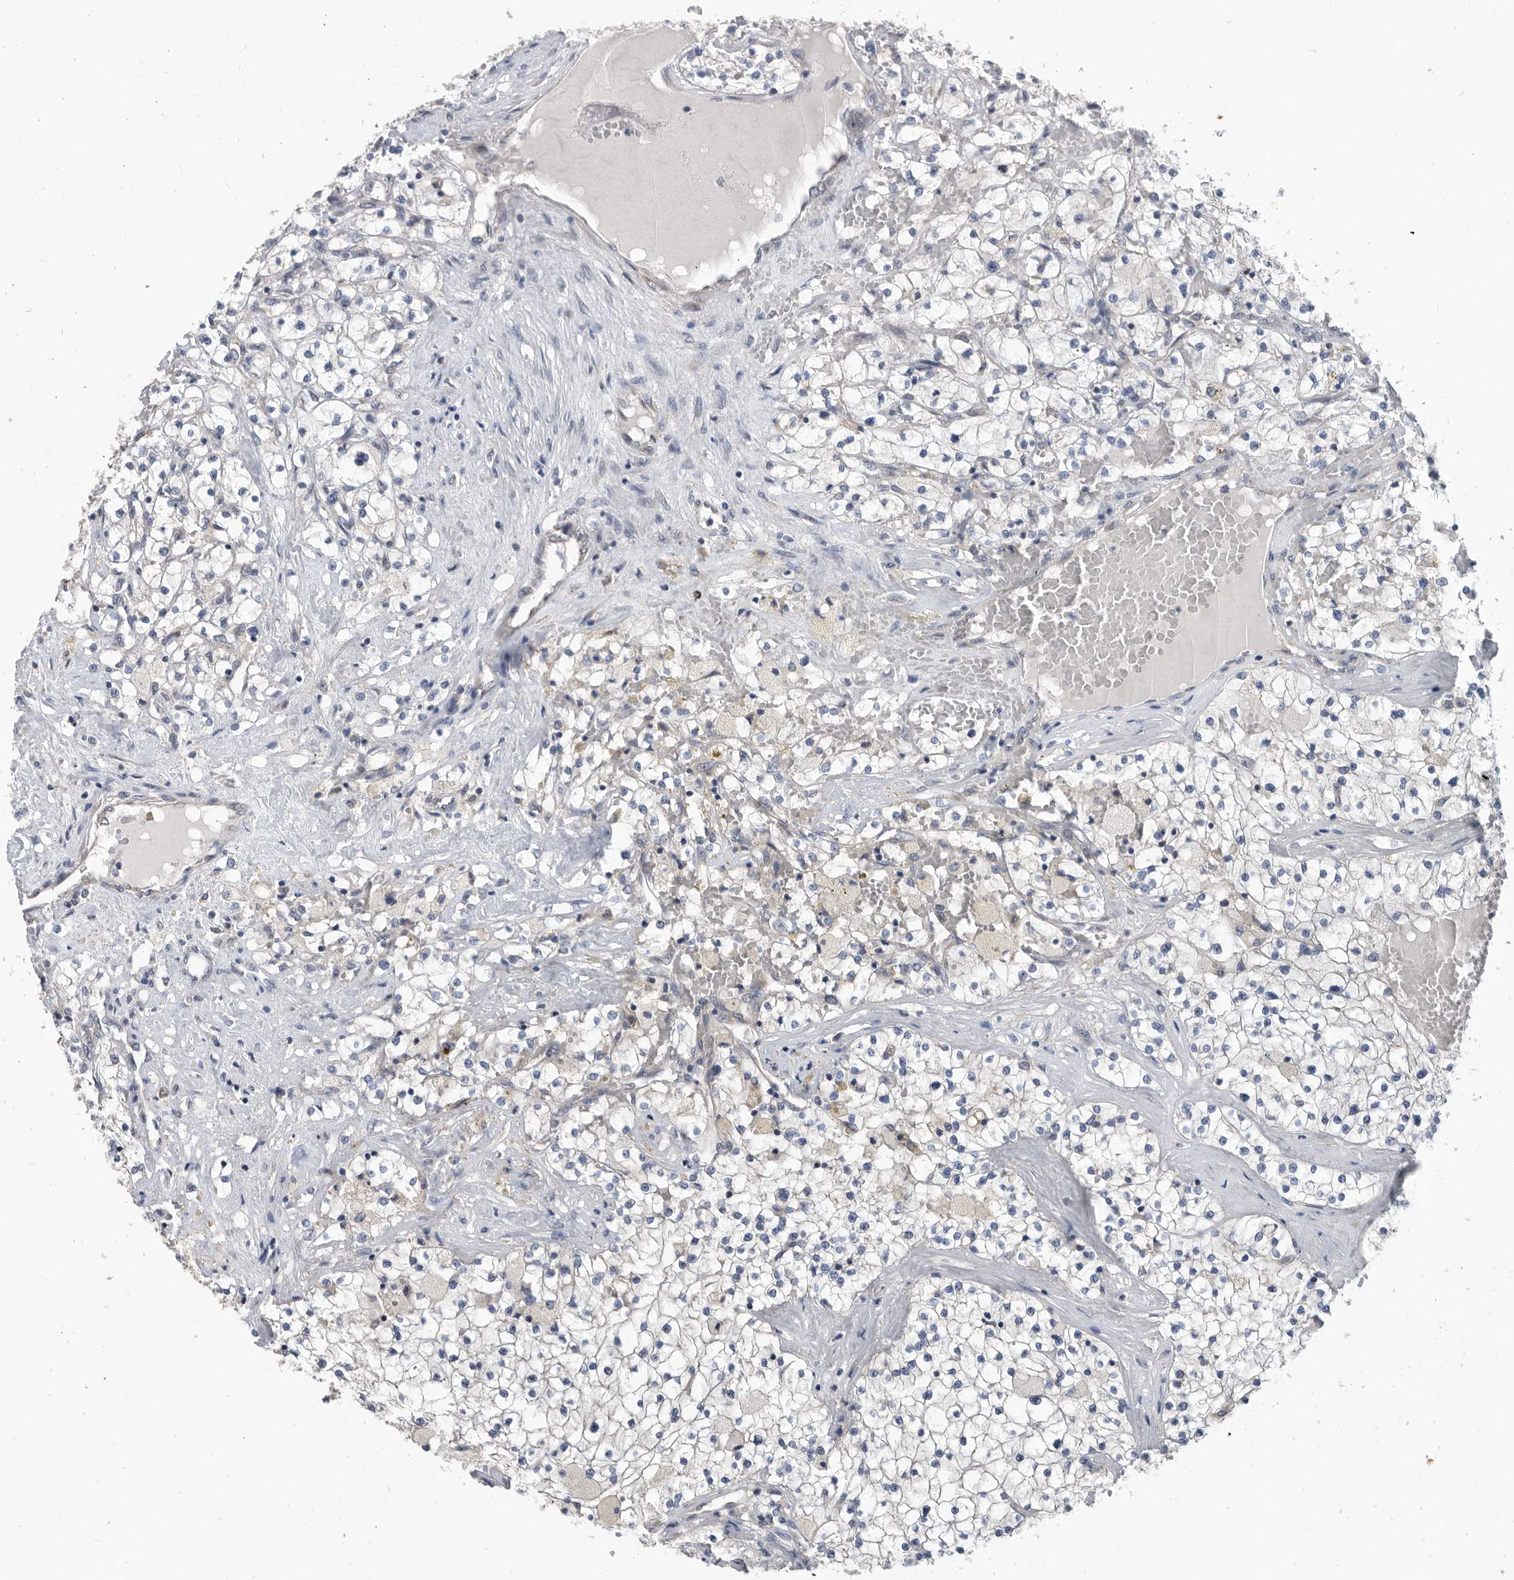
{"staining": {"intensity": "negative", "quantity": "none", "location": "none"}, "tissue": "renal cancer", "cell_type": "Tumor cells", "image_type": "cancer", "snomed": [{"axis": "morphology", "description": "Normal tissue, NOS"}, {"axis": "morphology", "description": "Adenocarcinoma, NOS"}, {"axis": "topography", "description": "Kidney"}], "caption": "An immunohistochemistry (IHC) photomicrograph of renal cancer is shown. There is no staining in tumor cells of renal cancer. Nuclei are stained in blue.", "gene": "CCT4", "patient": {"sex": "male", "age": 68}}